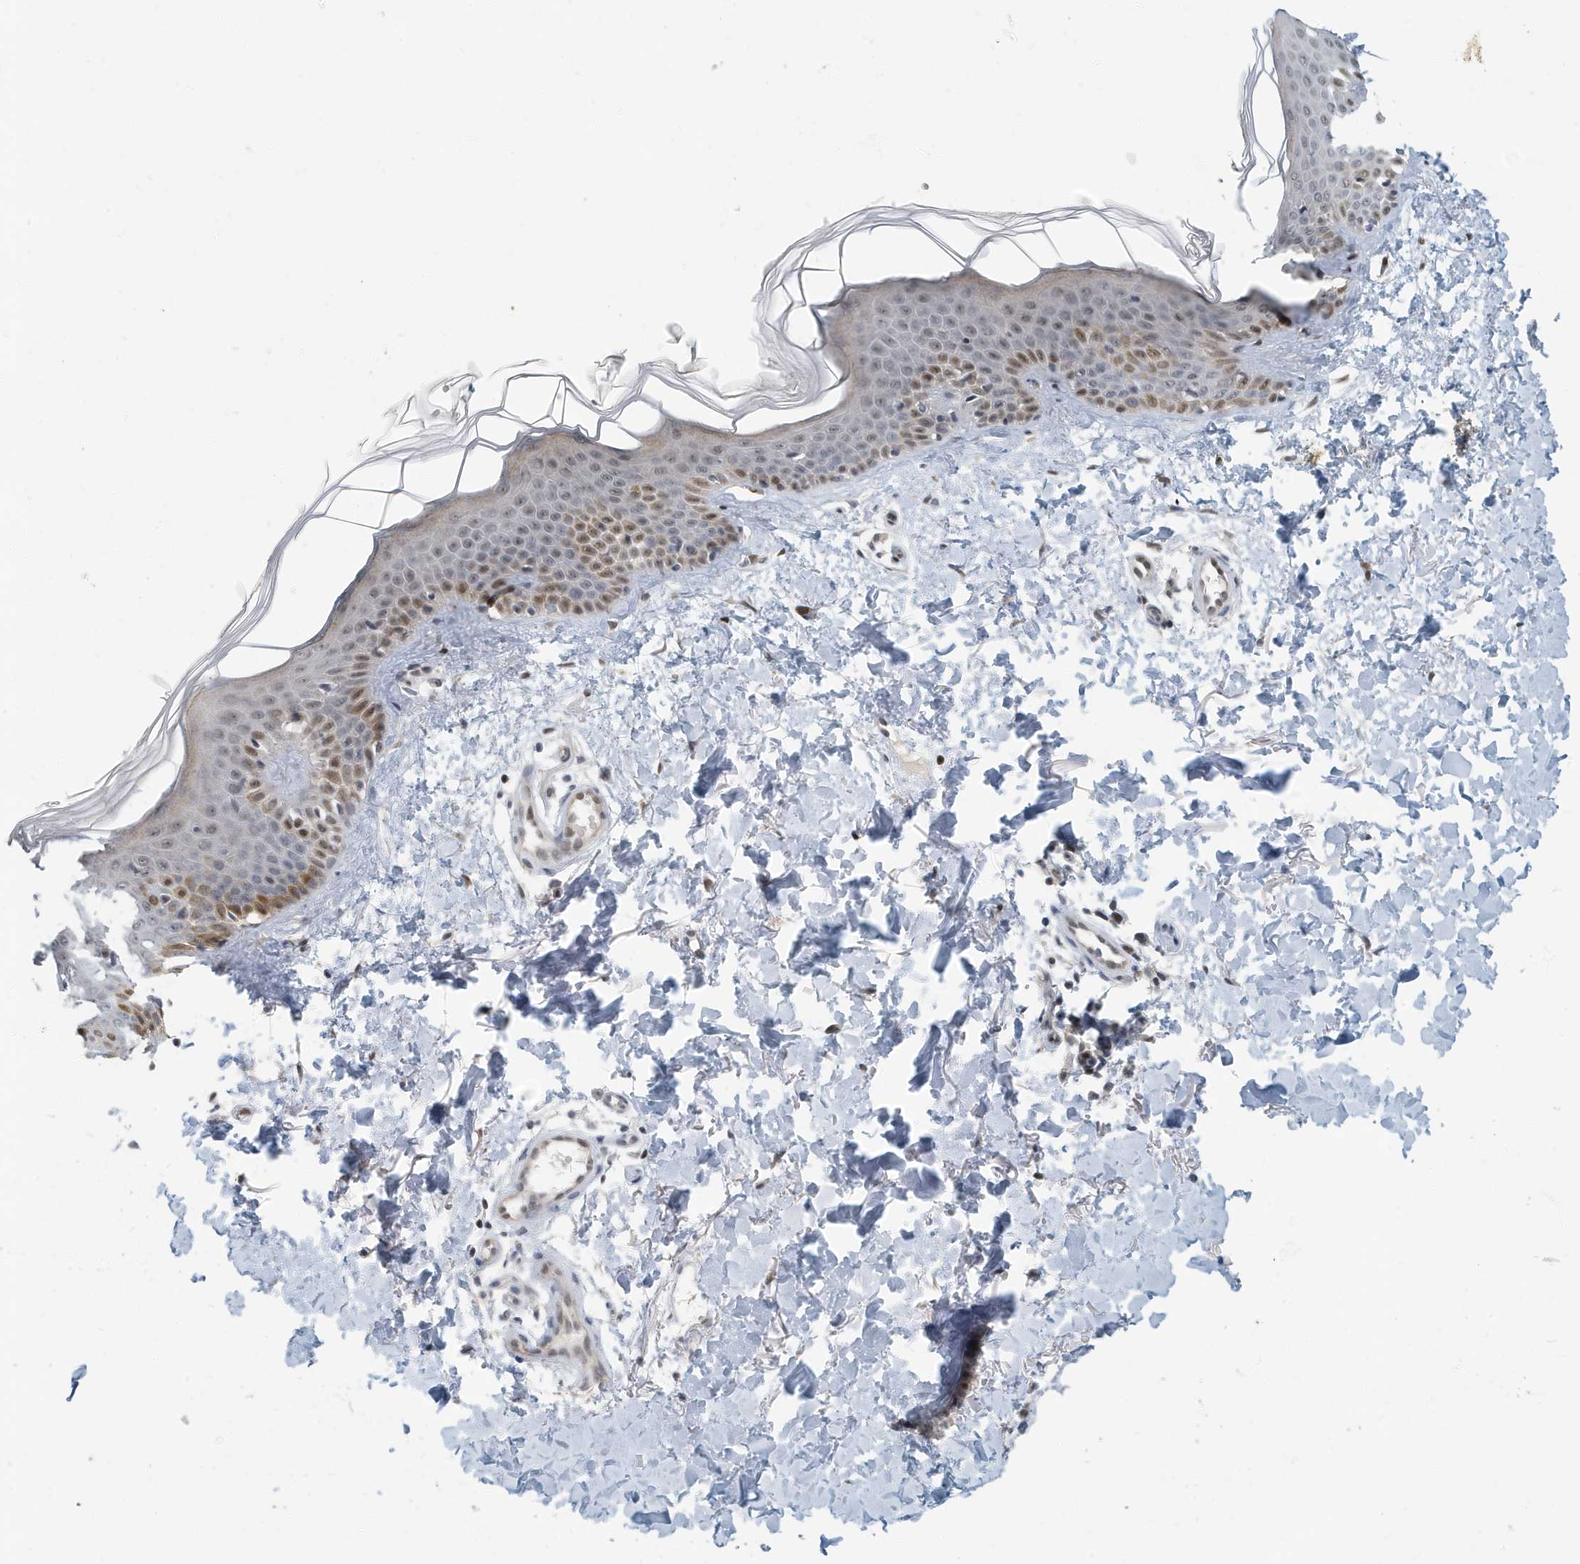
{"staining": {"intensity": "moderate", "quantity": ">75%", "location": "nuclear"}, "tissue": "skin", "cell_type": "Fibroblasts", "image_type": "normal", "snomed": [{"axis": "morphology", "description": "Normal tissue, NOS"}, {"axis": "topography", "description": "Skin"}], "caption": "Immunohistochemical staining of benign human skin displays medium levels of moderate nuclear staining in about >75% of fibroblasts. The staining was performed using DAB (3,3'-diaminobenzidine), with brown indicating positive protein expression. Nuclei are stained blue with hematoxylin.", "gene": "KIF15", "patient": {"sex": "male", "age": 37}}